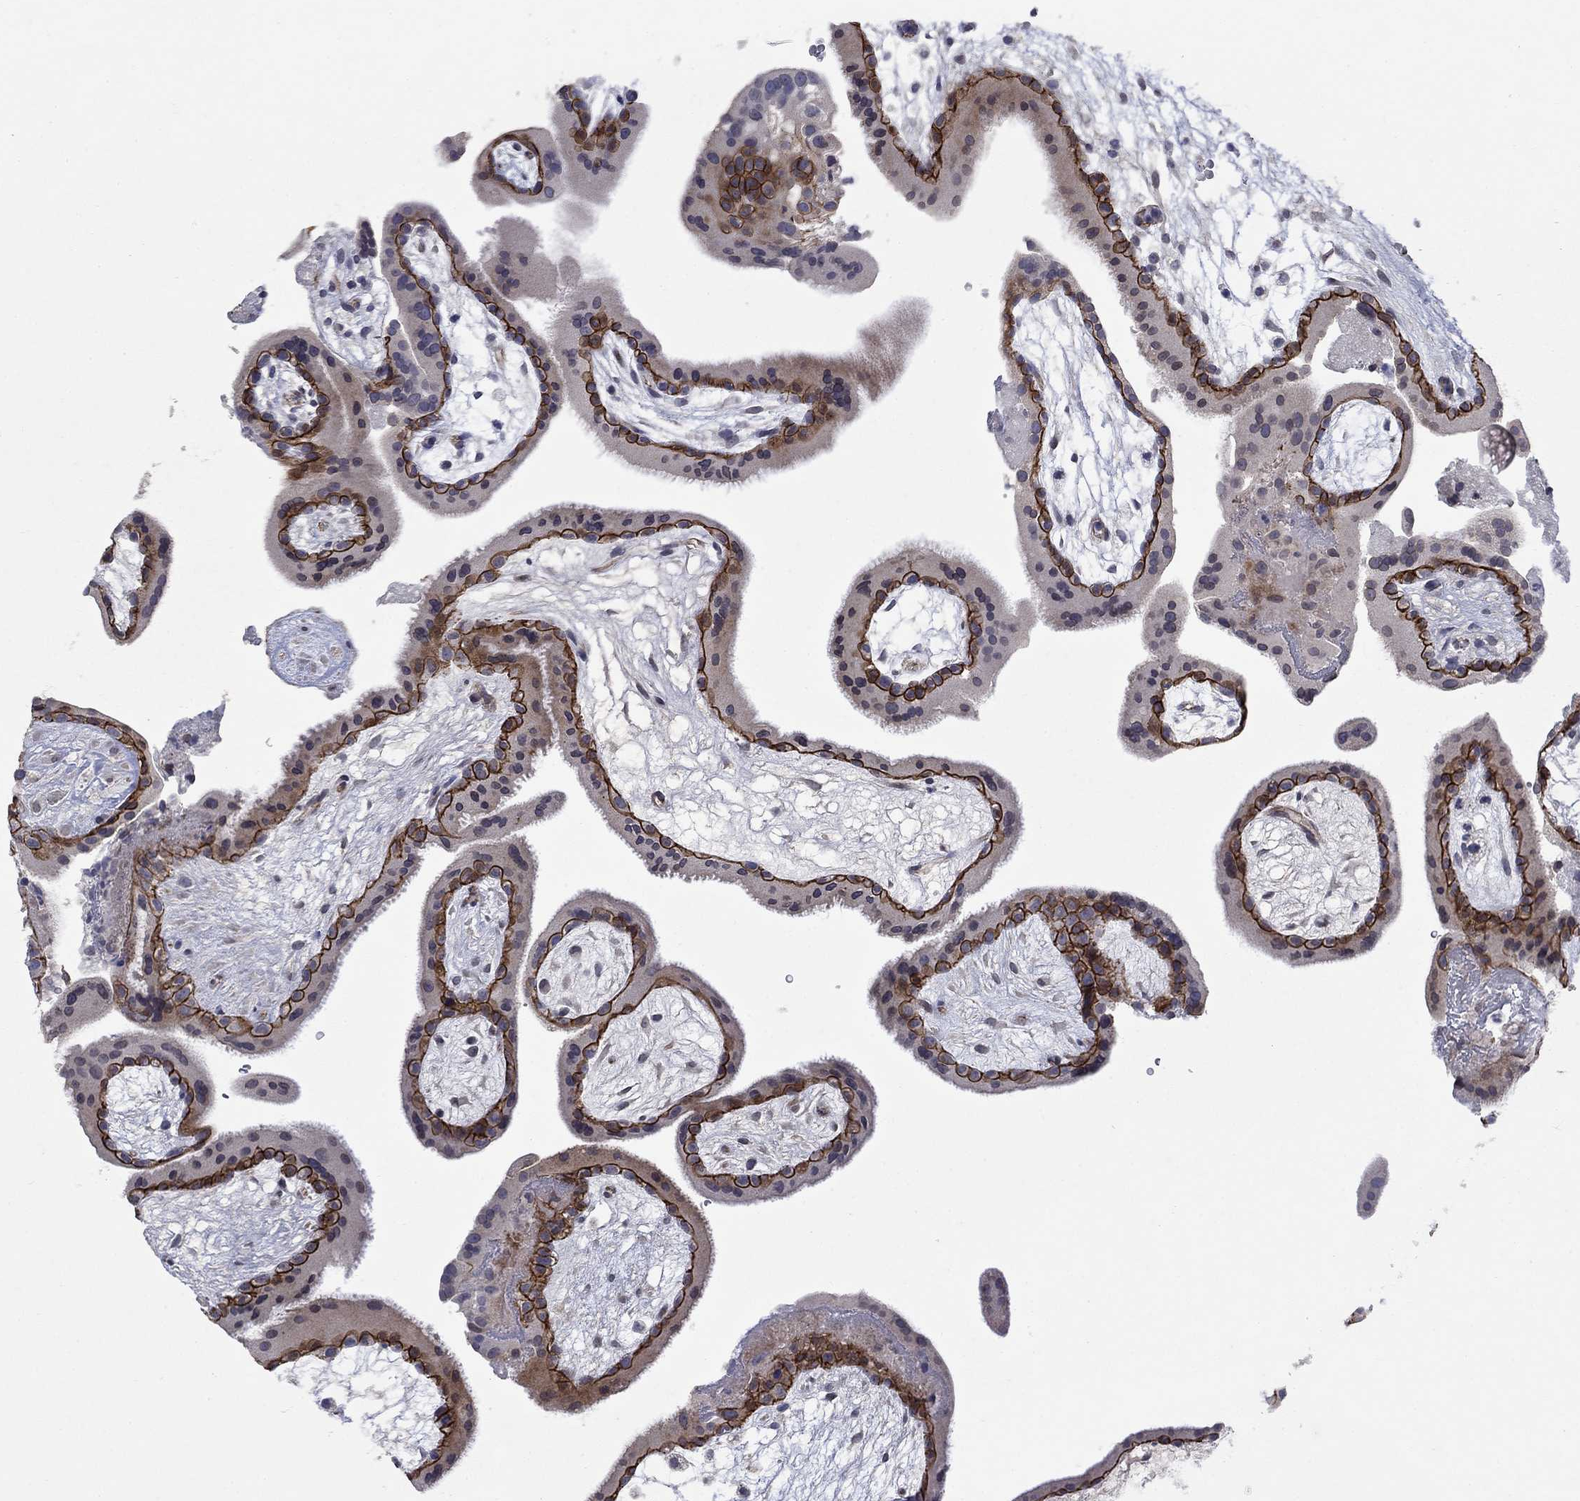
{"staining": {"intensity": "negative", "quantity": "none", "location": "none"}, "tissue": "placenta", "cell_type": "Decidual cells", "image_type": "normal", "snomed": [{"axis": "morphology", "description": "Normal tissue, NOS"}, {"axis": "topography", "description": "Placenta"}], "caption": "An immunohistochemistry micrograph of normal placenta is shown. There is no staining in decidual cells of placenta. (DAB immunohistochemistry (IHC) visualized using brightfield microscopy, high magnification).", "gene": "EMC9", "patient": {"sex": "female", "age": 19}}